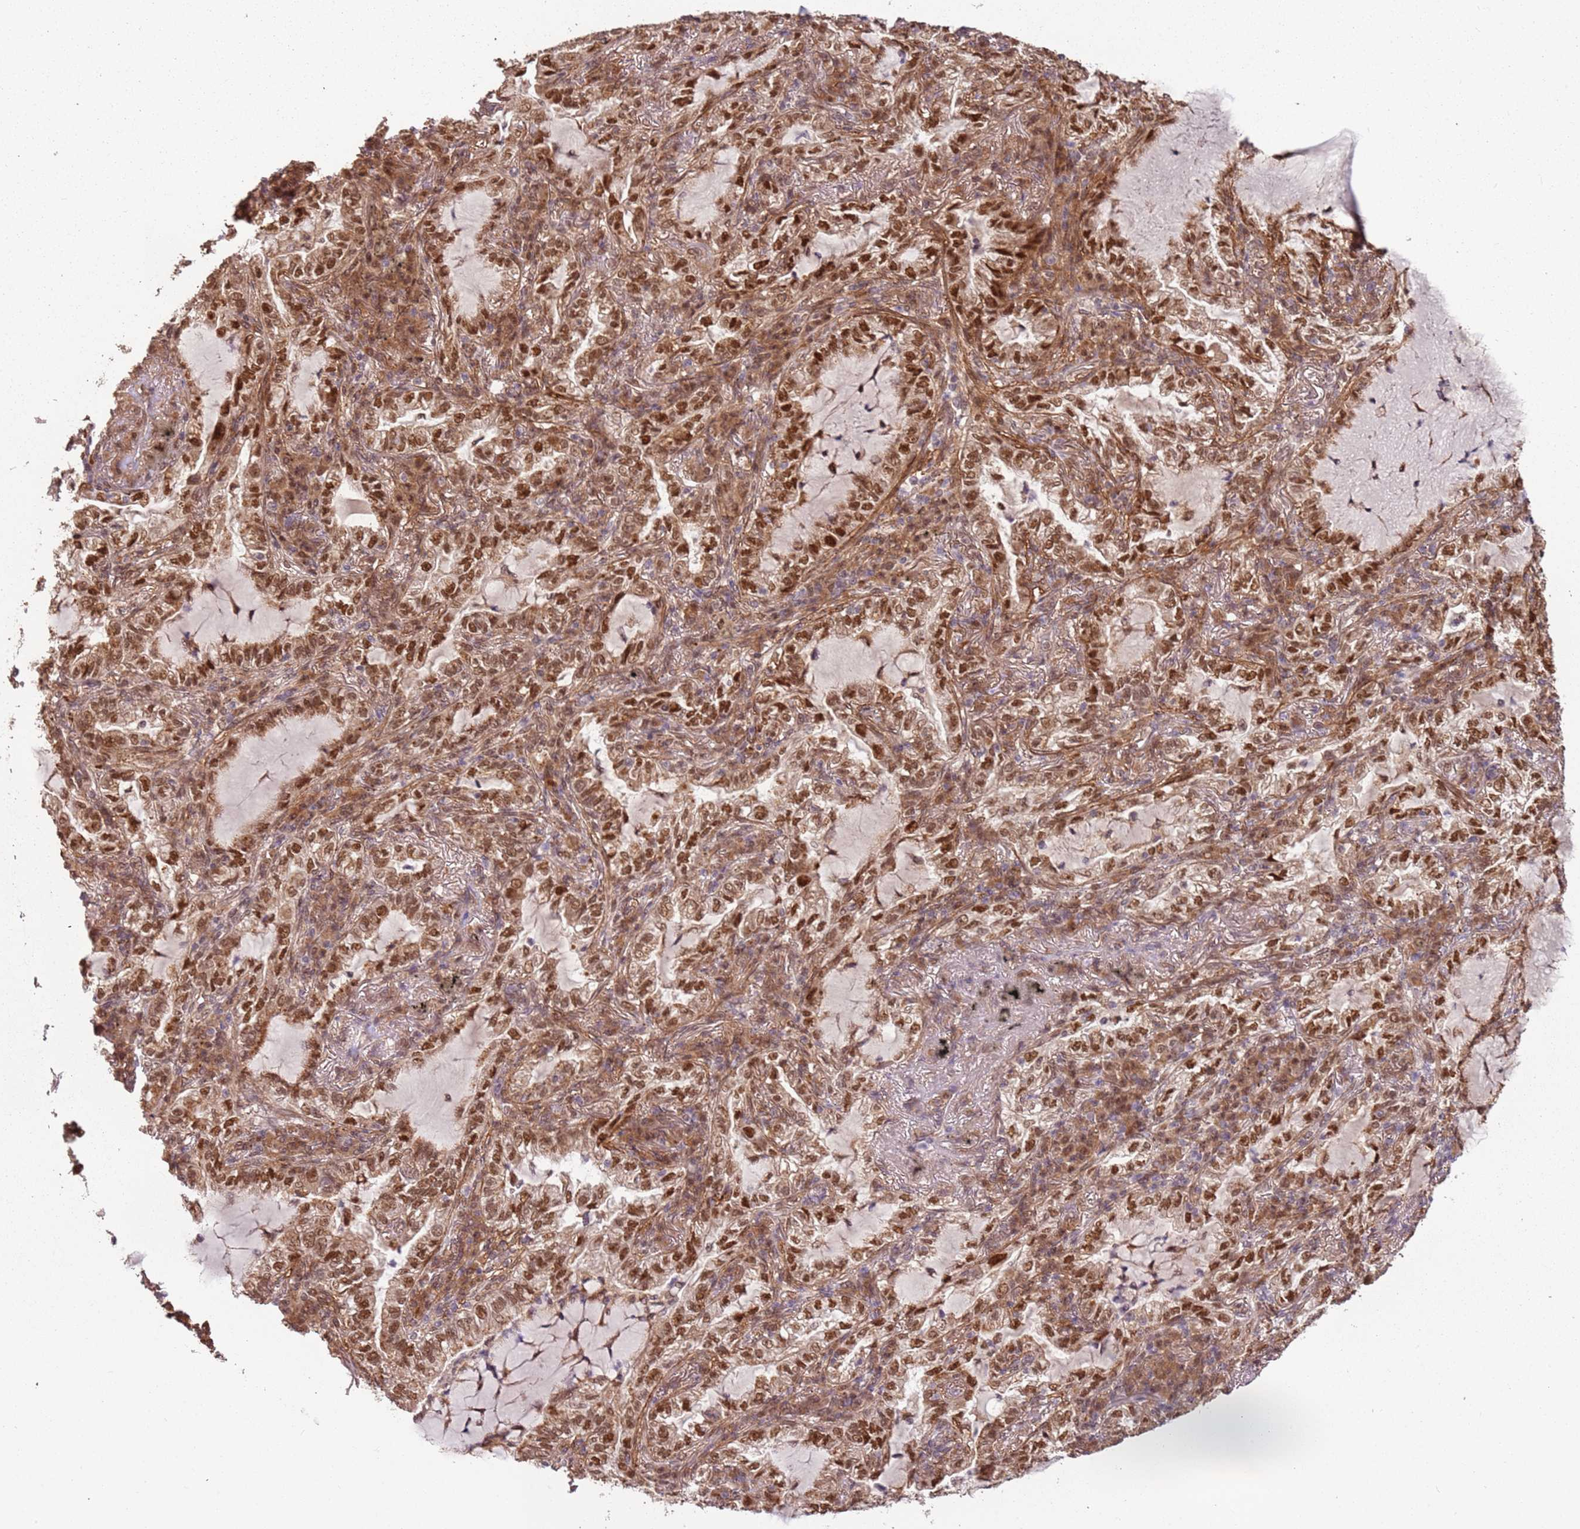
{"staining": {"intensity": "moderate", "quantity": ">75%", "location": "nuclear"}, "tissue": "lung cancer", "cell_type": "Tumor cells", "image_type": "cancer", "snomed": [{"axis": "morphology", "description": "Adenocarcinoma, NOS"}, {"axis": "topography", "description": "Lung"}], "caption": "Adenocarcinoma (lung) stained for a protein demonstrates moderate nuclear positivity in tumor cells.", "gene": "POLR3H", "patient": {"sex": "female", "age": 73}}